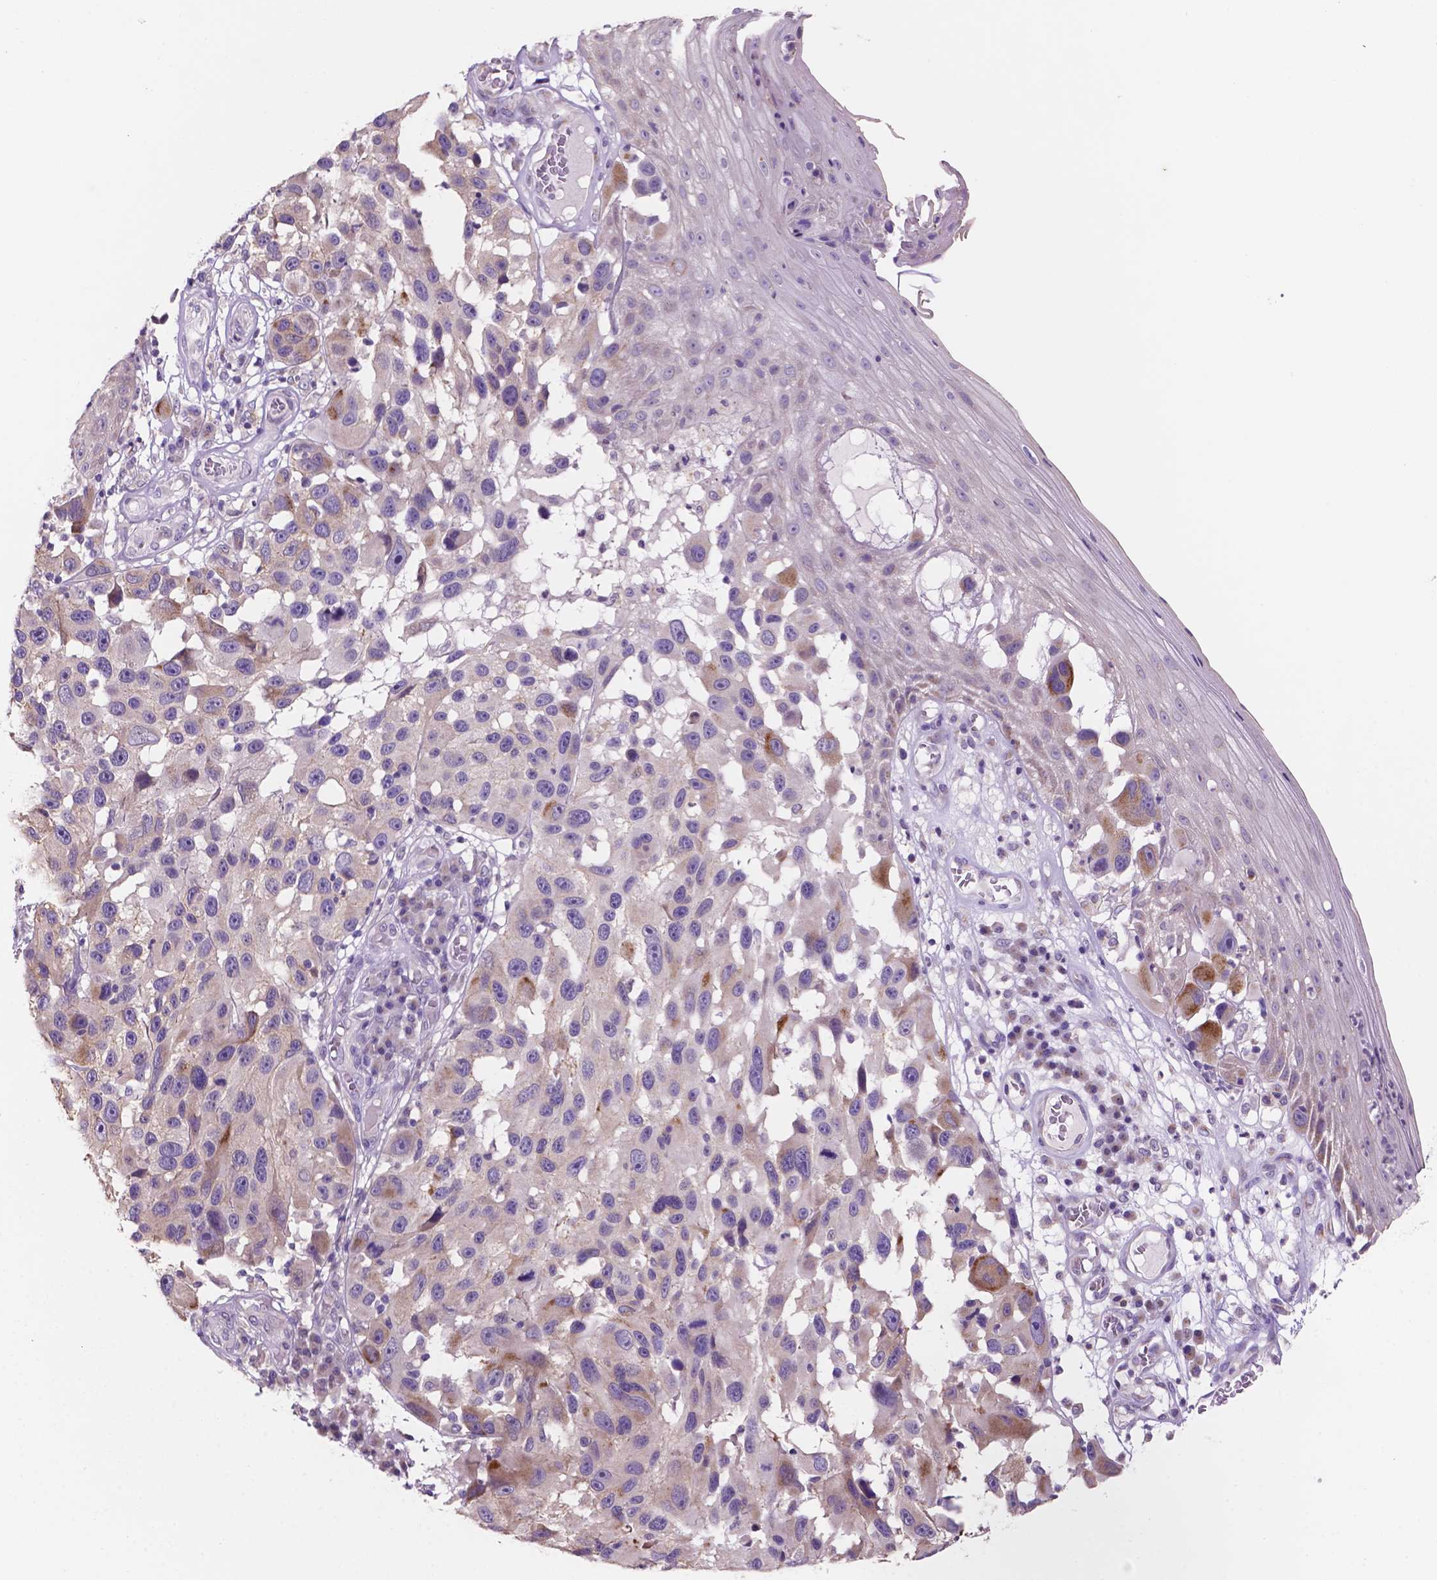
{"staining": {"intensity": "negative", "quantity": "none", "location": "none"}, "tissue": "melanoma", "cell_type": "Tumor cells", "image_type": "cancer", "snomed": [{"axis": "morphology", "description": "Malignant melanoma, NOS"}, {"axis": "topography", "description": "Skin"}], "caption": "Malignant melanoma stained for a protein using immunohistochemistry shows no positivity tumor cells.", "gene": "MKRN2OS", "patient": {"sex": "male", "age": 53}}